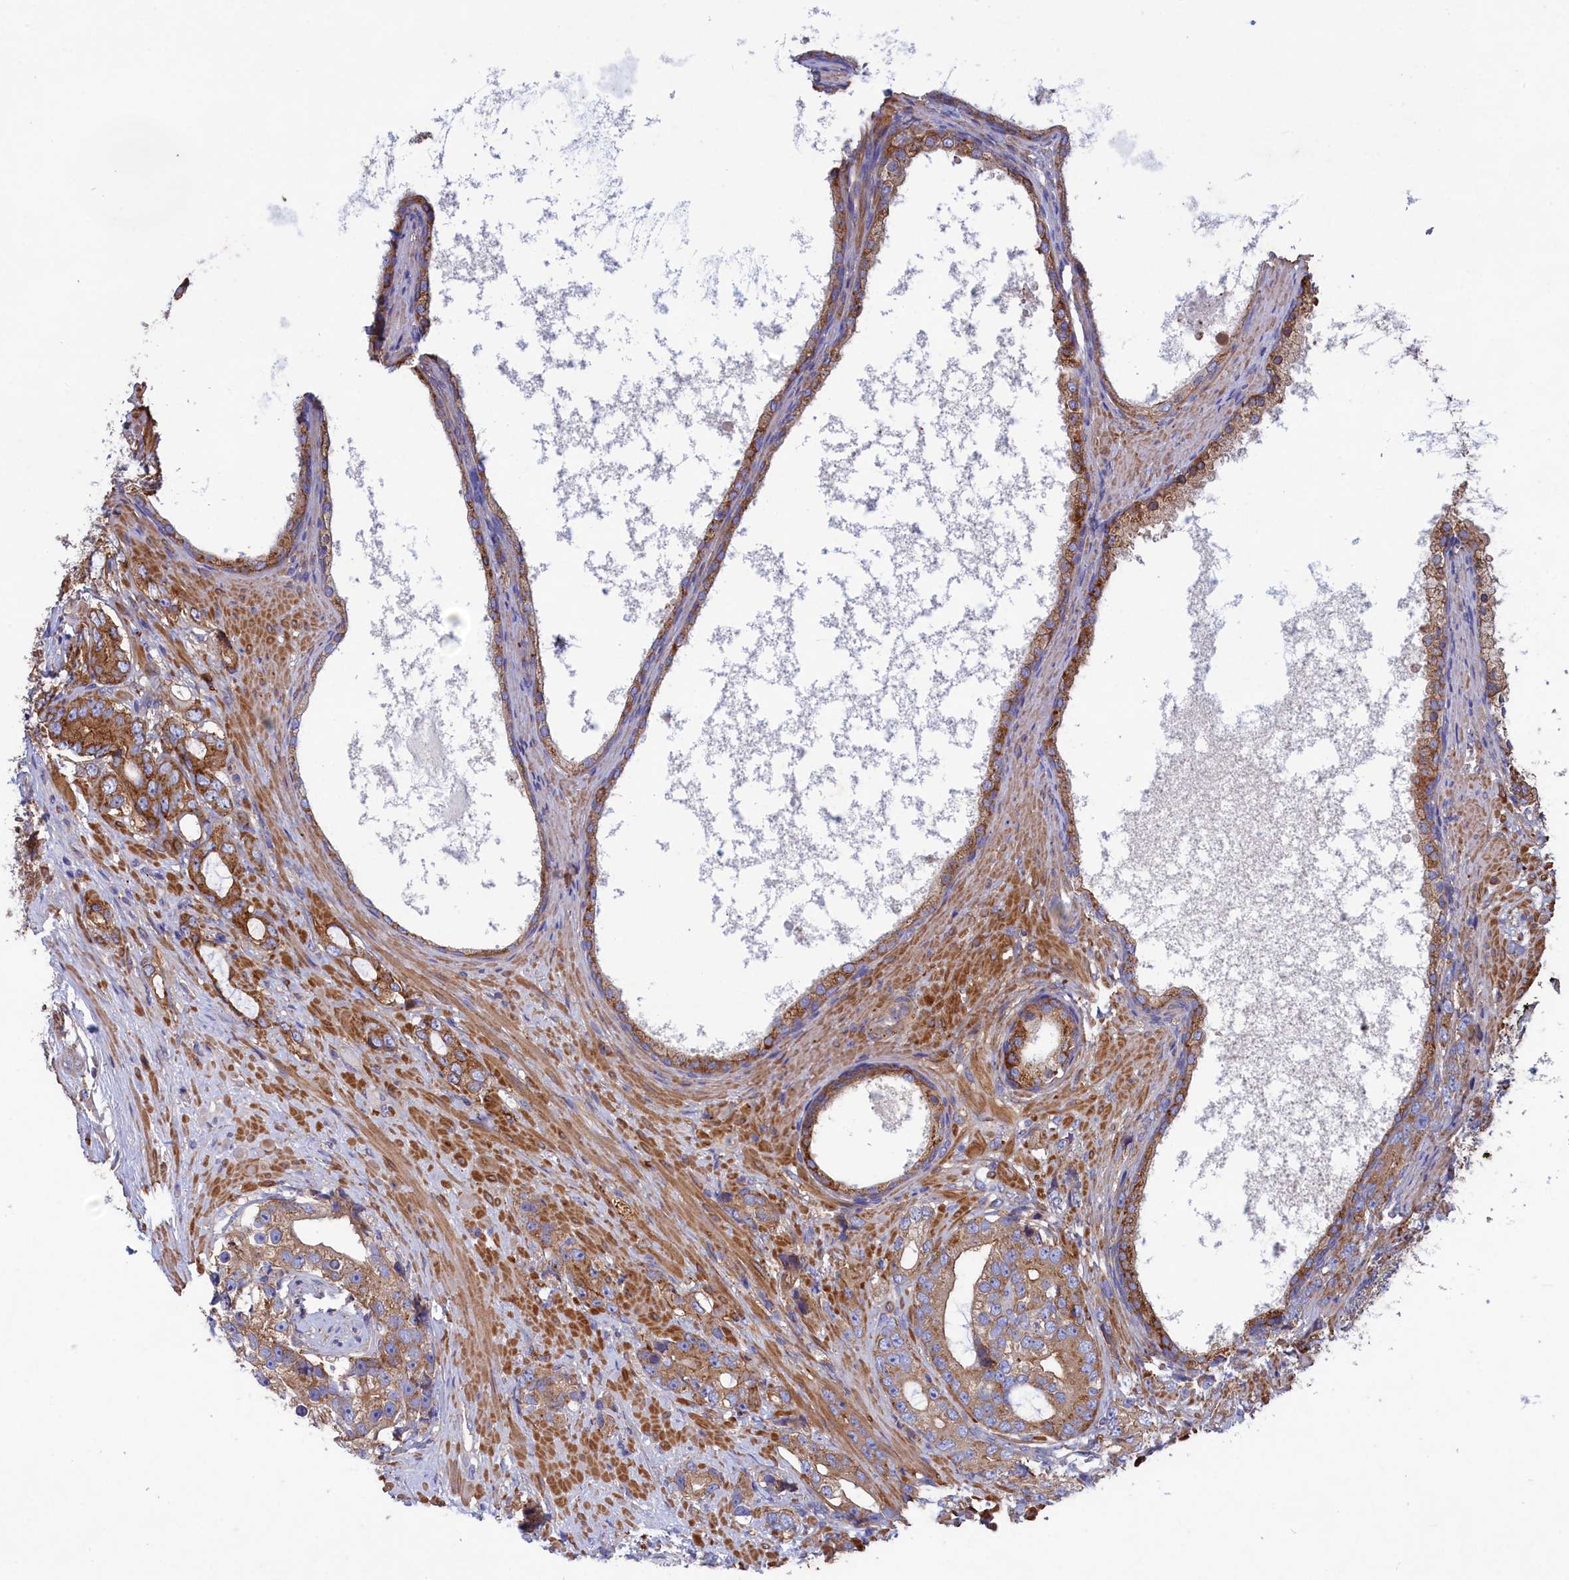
{"staining": {"intensity": "moderate", "quantity": ">75%", "location": "cytoplasmic/membranous"}, "tissue": "prostate cancer", "cell_type": "Tumor cells", "image_type": "cancer", "snomed": [{"axis": "morphology", "description": "Adenocarcinoma, High grade"}, {"axis": "topography", "description": "Prostate"}], "caption": "Prostate cancer stained with a brown dye exhibits moderate cytoplasmic/membranous positive expression in about >75% of tumor cells.", "gene": "SCAMP4", "patient": {"sex": "male", "age": 75}}